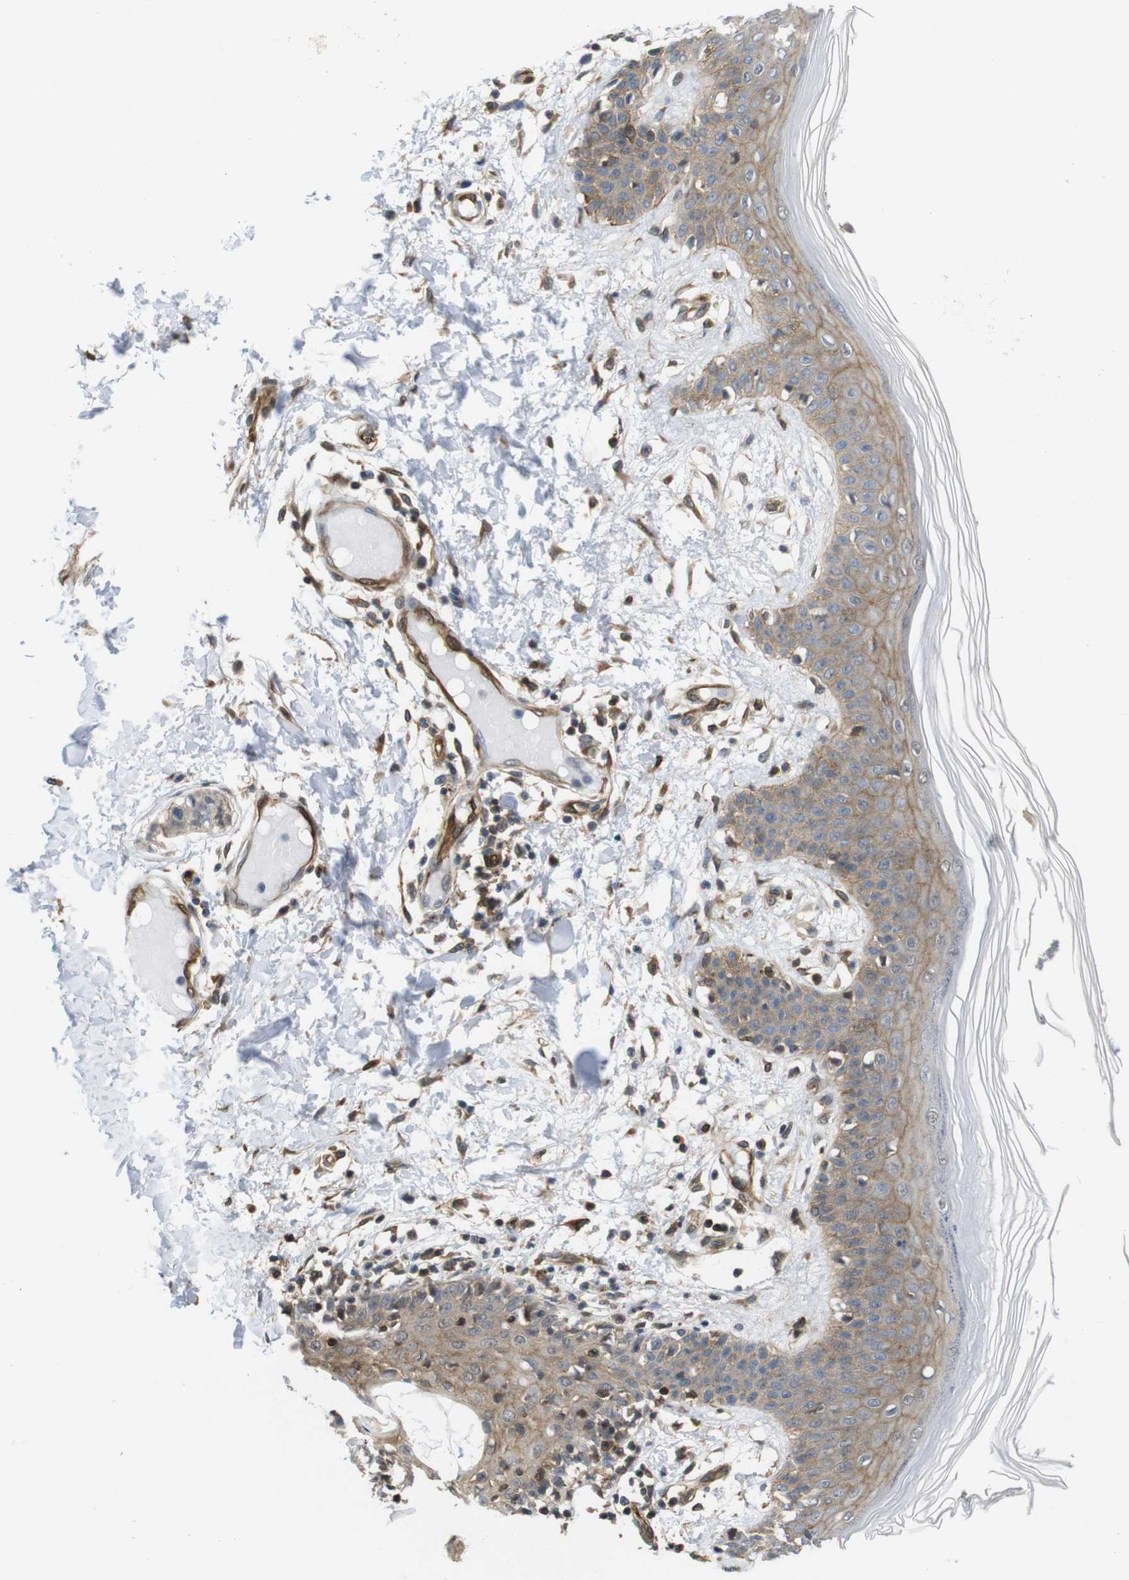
{"staining": {"intensity": "moderate", "quantity": "25%-75%", "location": "cytoplasmic/membranous"}, "tissue": "skin", "cell_type": "Fibroblasts", "image_type": "normal", "snomed": [{"axis": "morphology", "description": "Normal tissue, NOS"}, {"axis": "topography", "description": "Skin"}], "caption": "Immunohistochemical staining of benign skin reveals moderate cytoplasmic/membranous protein expression in about 25%-75% of fibroblasts.", "gene": "ZDHHC5", "patient": {"sex": "male", "age": 53}}